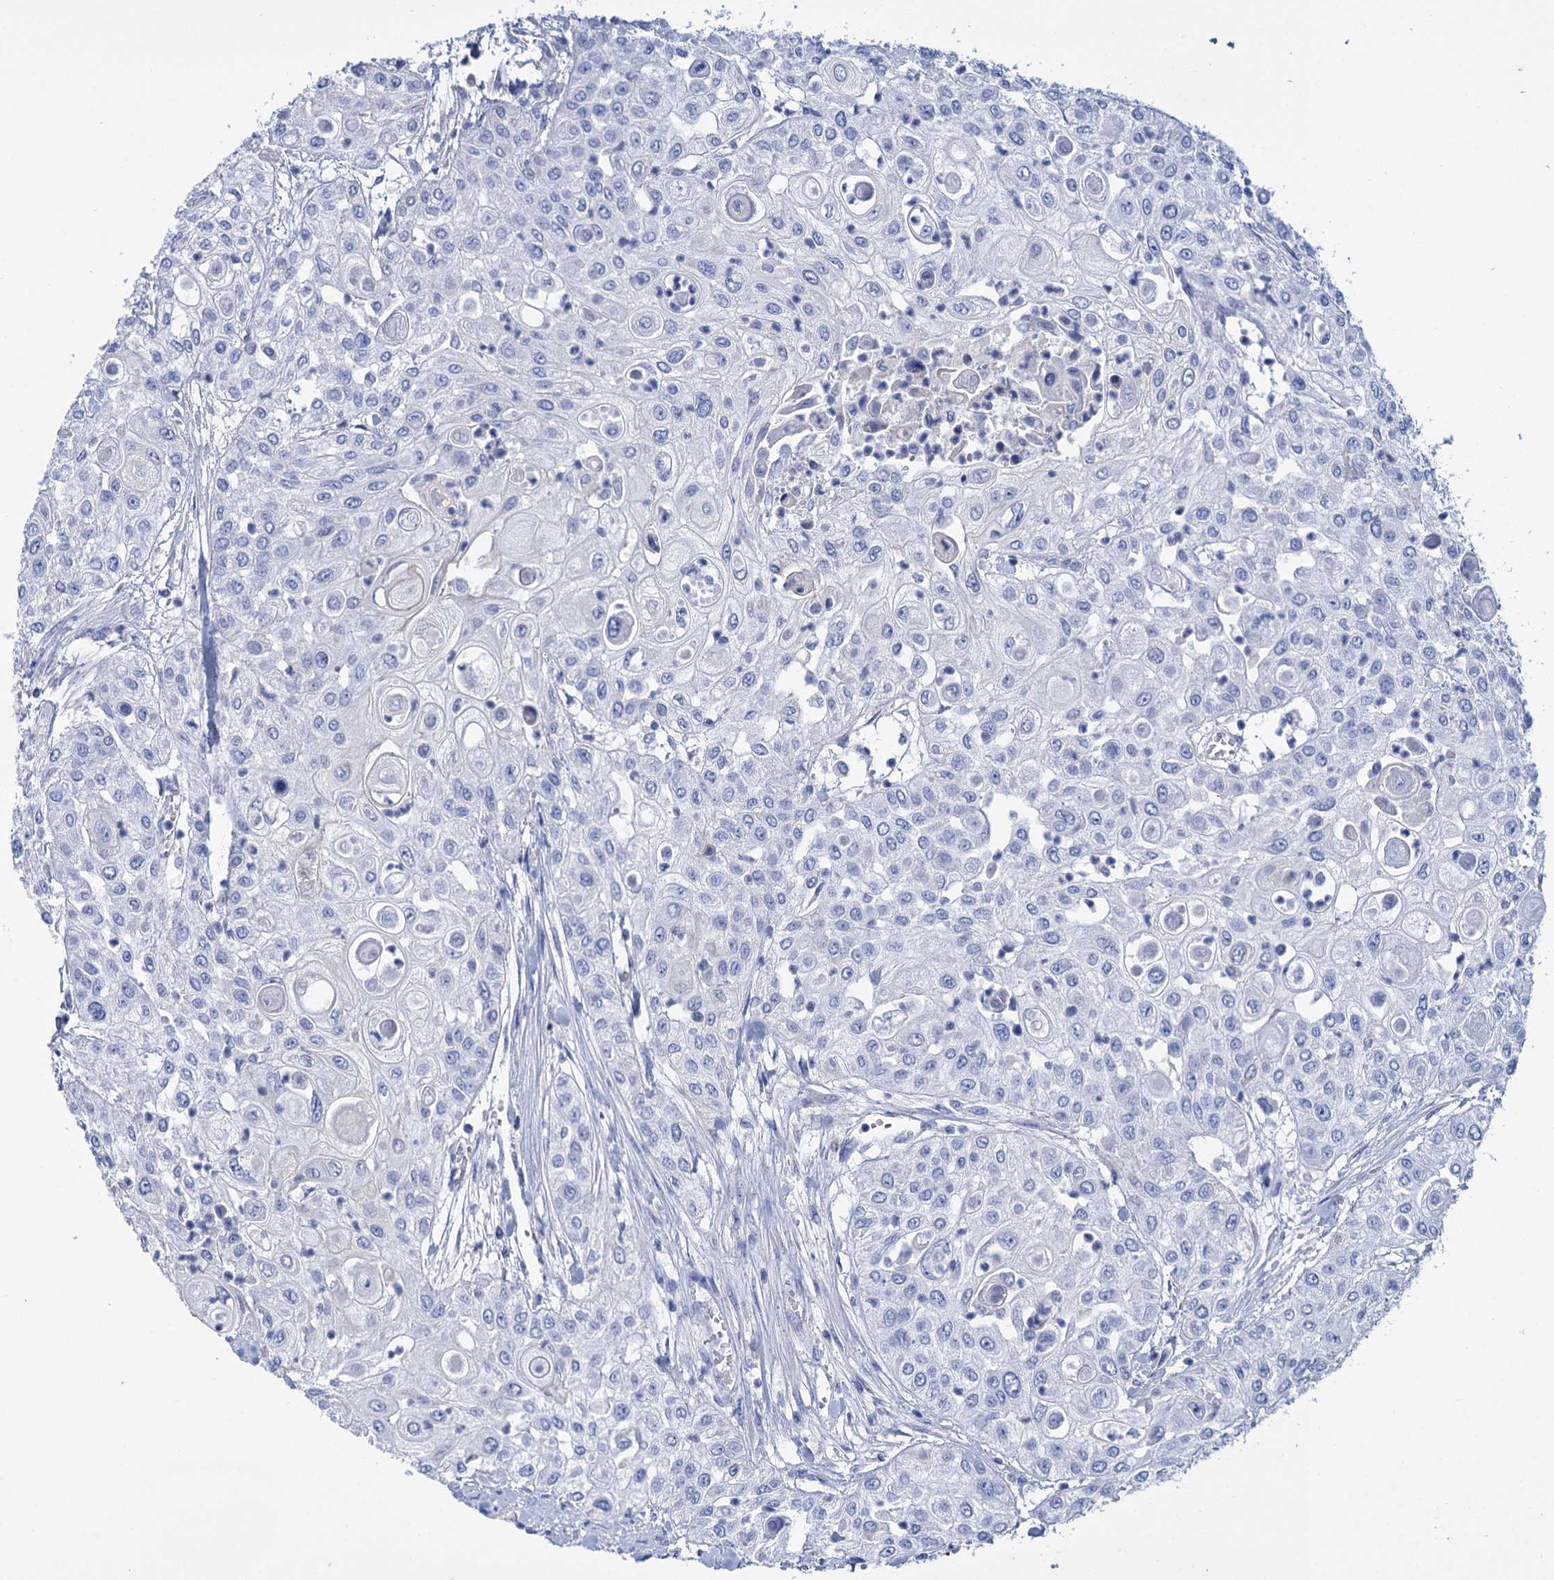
{"staining": {"intensity": "negative", "quantity": "none", "location": "none"}, "tissue": "urothelial cancer", "cell_type": "Tumor cells", "image_type": "cancer", "snomed": [{"axis": "morphology", "description": "Urothelial carcinoma, High grade"}, {"axis": "topography", "description": "Urinary bladder"}], "caption": "Tumor cells show no significant staining in urothelial cancer.", "gene": "FBXW12", "patient": {"sex": "female", "age": 79}}